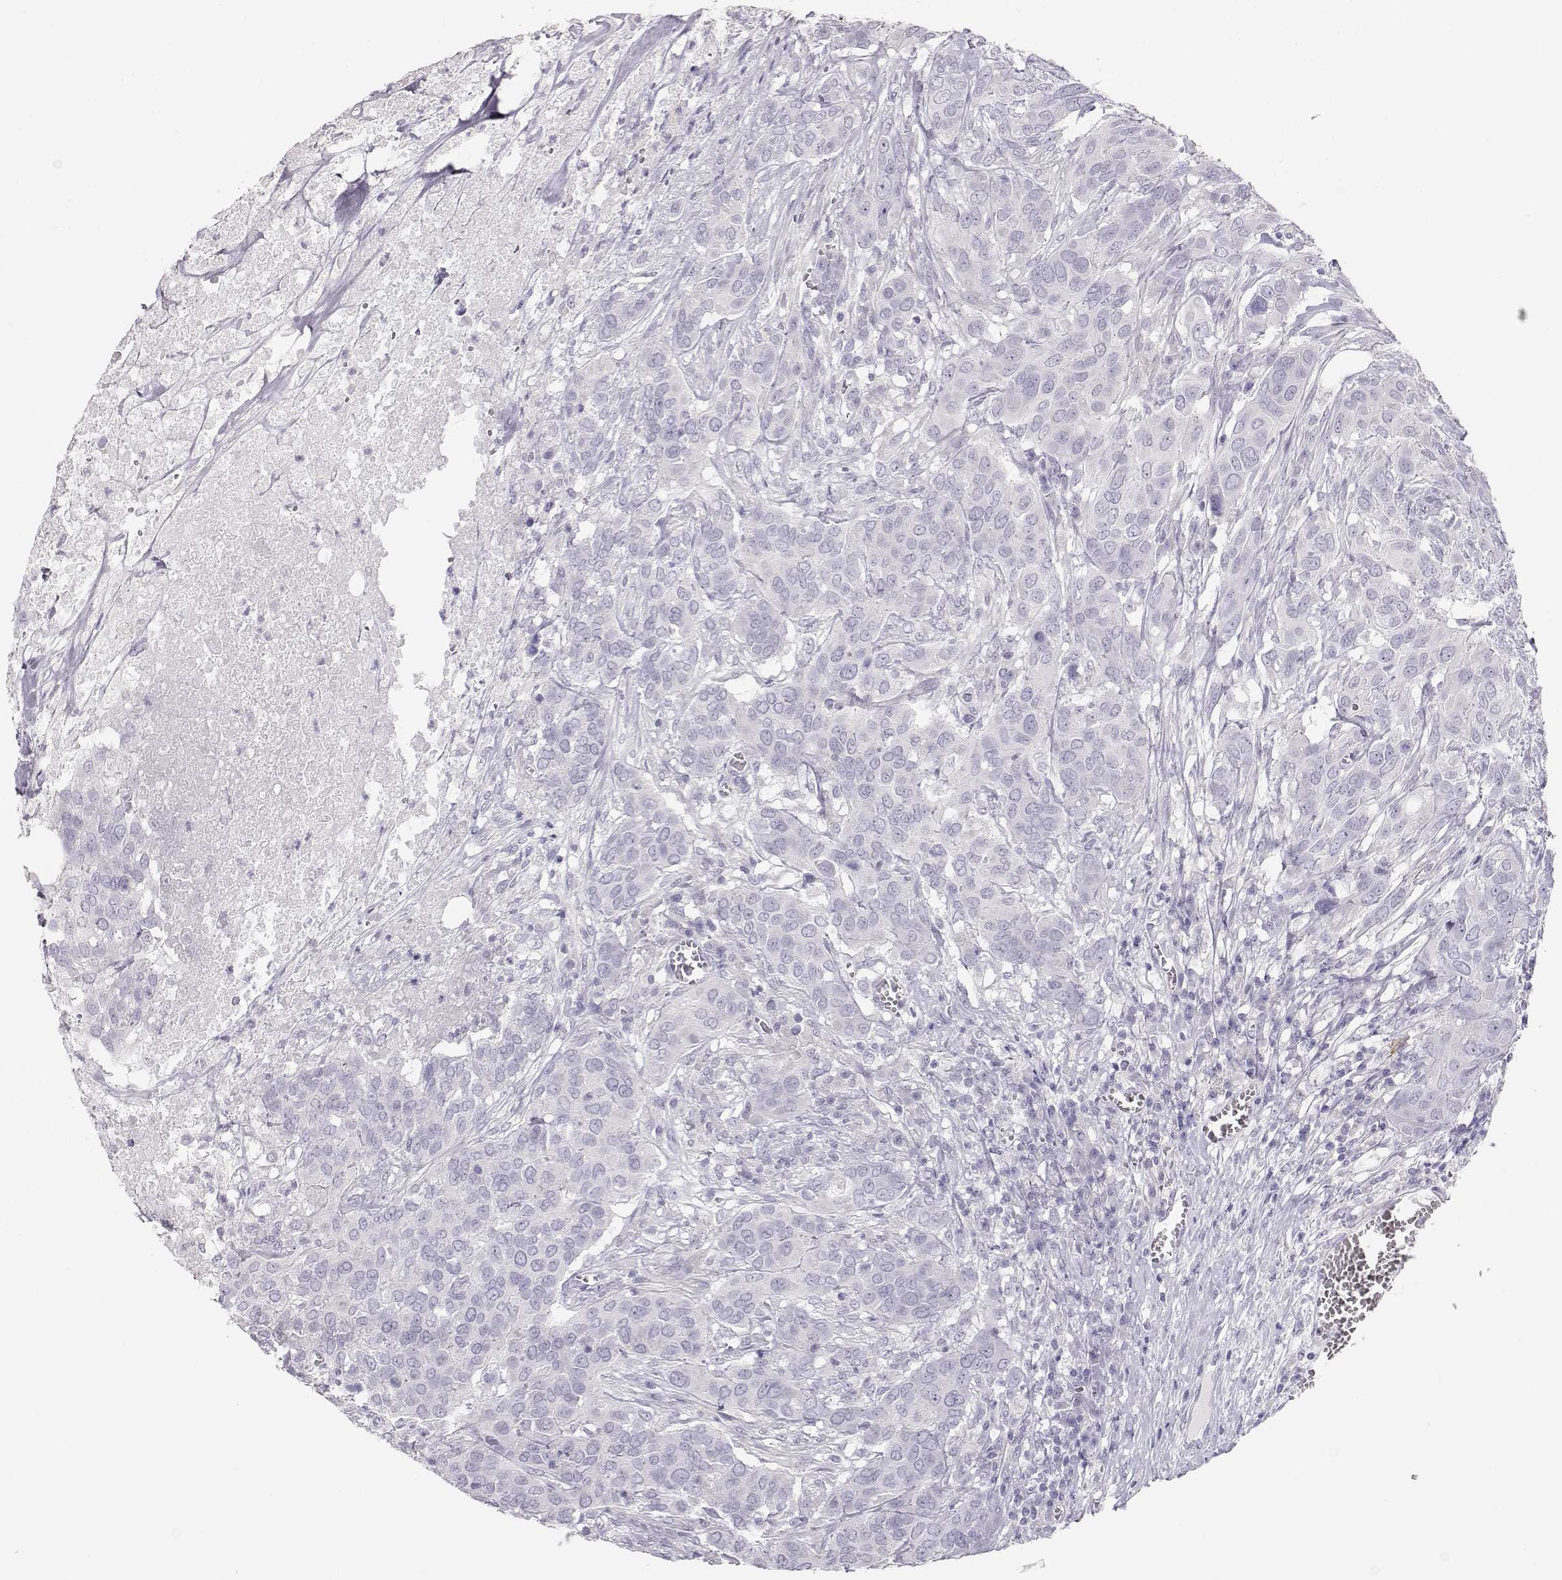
{"staining": {"intensity": "negative", "quantity": "none", "location": "none"}, "tissue": "urothelial cancer", "cell_type": "Tumor cells", "image_type": "cancer", "snomed": [{"axis": "morphology", "description": "Urothelial carcinoma, NOS"}, {"axis": "morphology", "description": "Urothelial carcinoma, High grade"}, {"axis": "topography", "description": "Urinary bladder"}], "caption": "DAB (3,3'-diaminobenzidine) immunohistochemical staining of human high-grade urothelial carcinoma exhibits no significant expression in tumor cells.", "gene": "LEPR", "patient": {"sex": "male", "age": 63}}